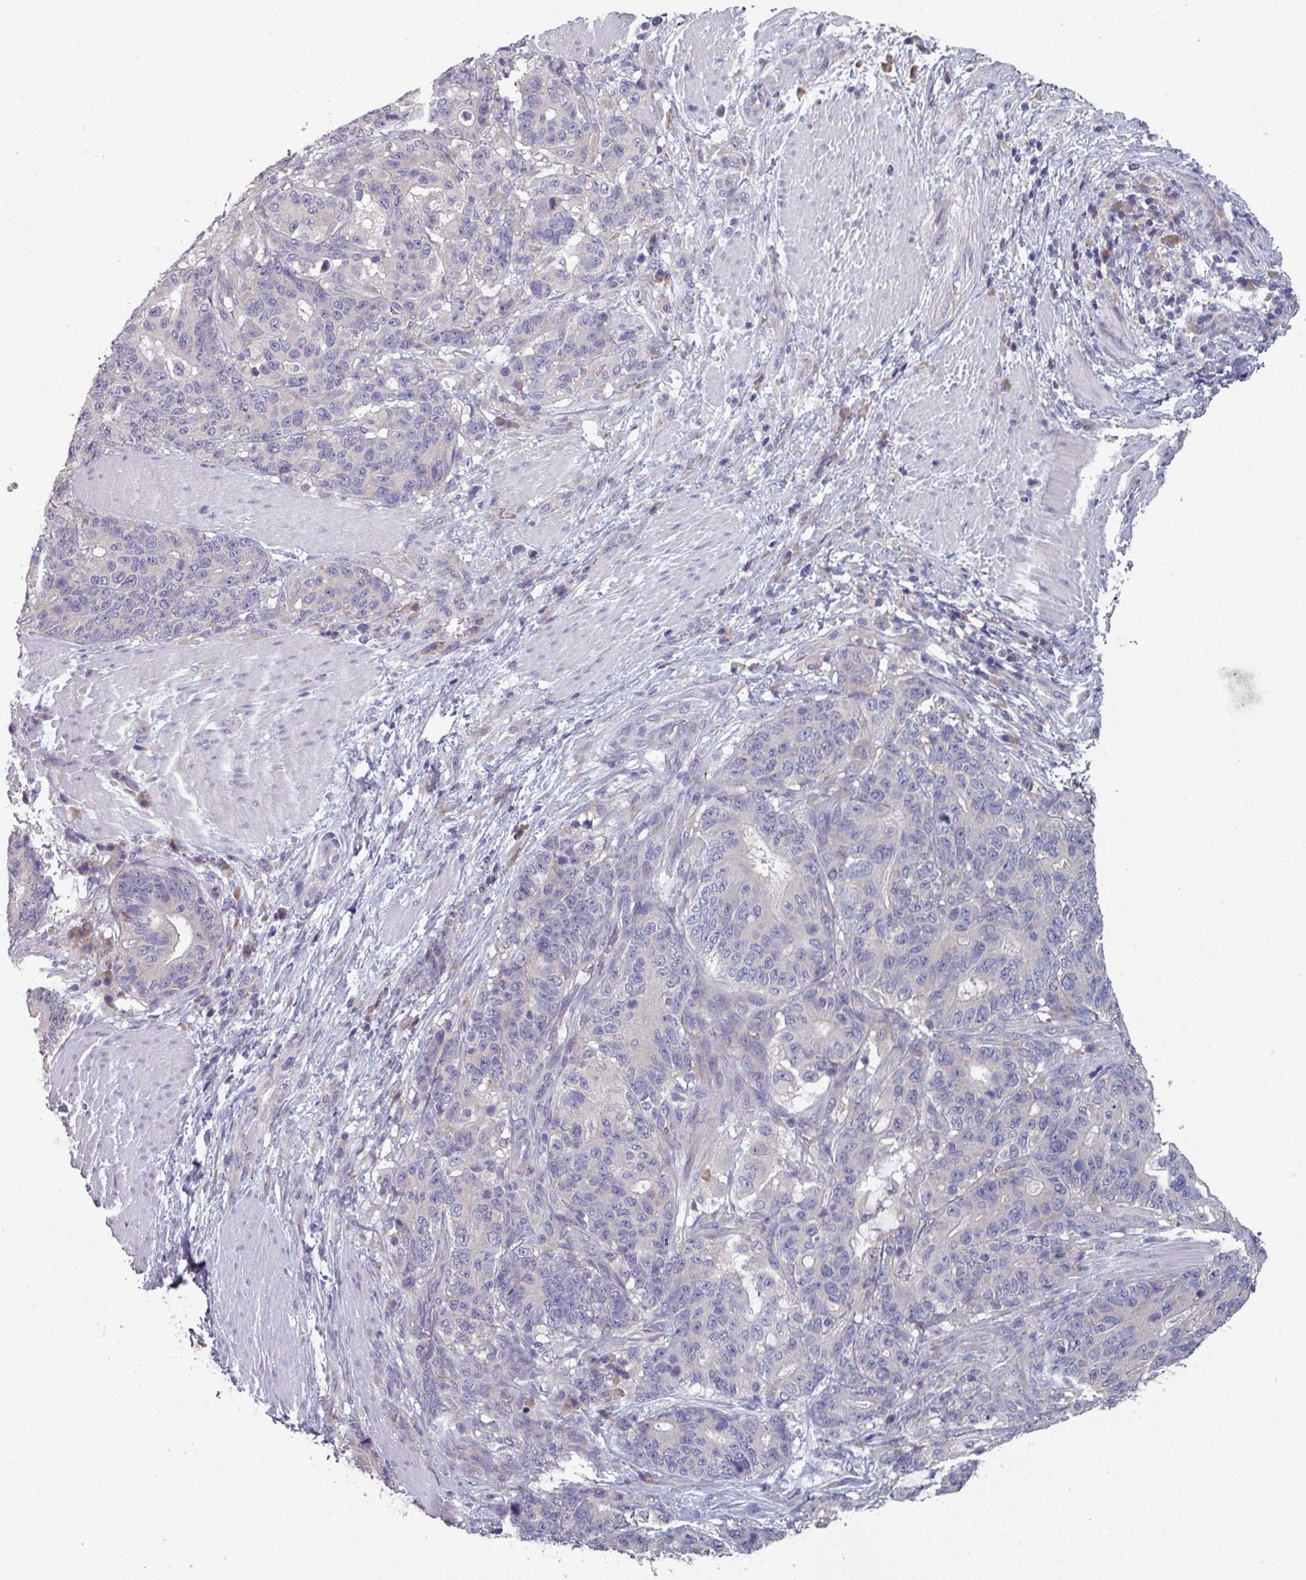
{"staining": {"intensity": "negative", "quantity": "none", "location": "none"}, "tissue": "stomach cancer", "cell_type": "Tumor cells", "image_type": "cancer", "snomed": [{"axis": "morphology", "description": "Normal tissue, NOS"}, {"axis": "morphology", "description": "Adenocarcinoma, NOS"}, {"axis": "topography", "description": "Stomach"}], "caption": "Tumor cells are negative for protein expression in human stomach adenocarcinoma.", "gene": "PRAMEF8", "patient": {"sex": "female", "age": 64}}